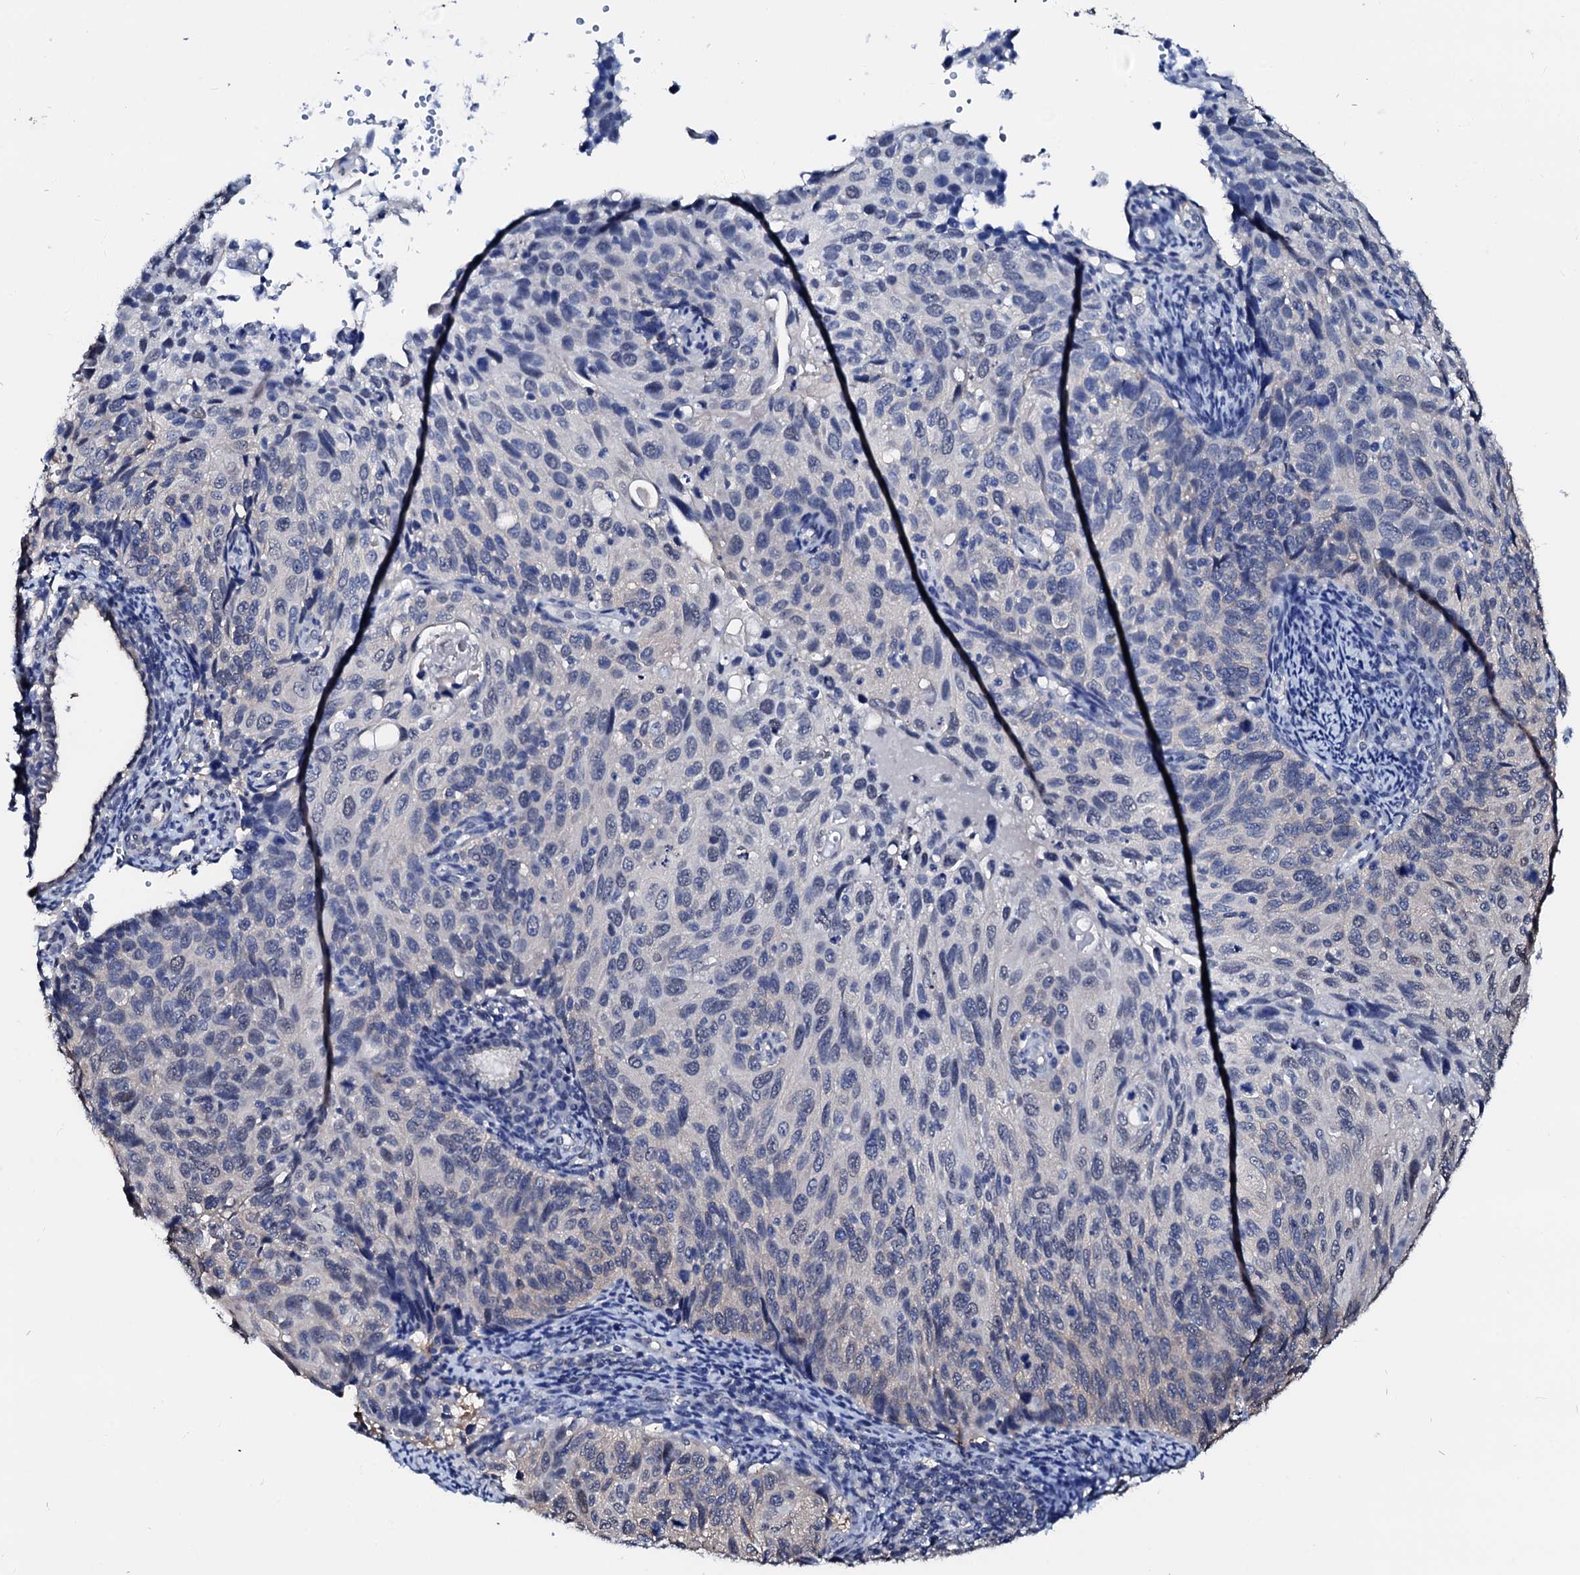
{"staining": {"intensity": "negative", "quantity": "none", "location": "none"}, "tissue": "cervical cancer", "cell_type": "Tumor cells", "image_type": "cancer", "snomed": [{"axis": "morphology", "description": "Squamous cell carcinoma, NOS"}, {"axis": "topography", "description": "Cervix"}], "caption": "Tumor cells are negative for brown protein staining in cervical cancer.", "gene": "CSN2", "patient": {"sex": "female", "age": 70}}